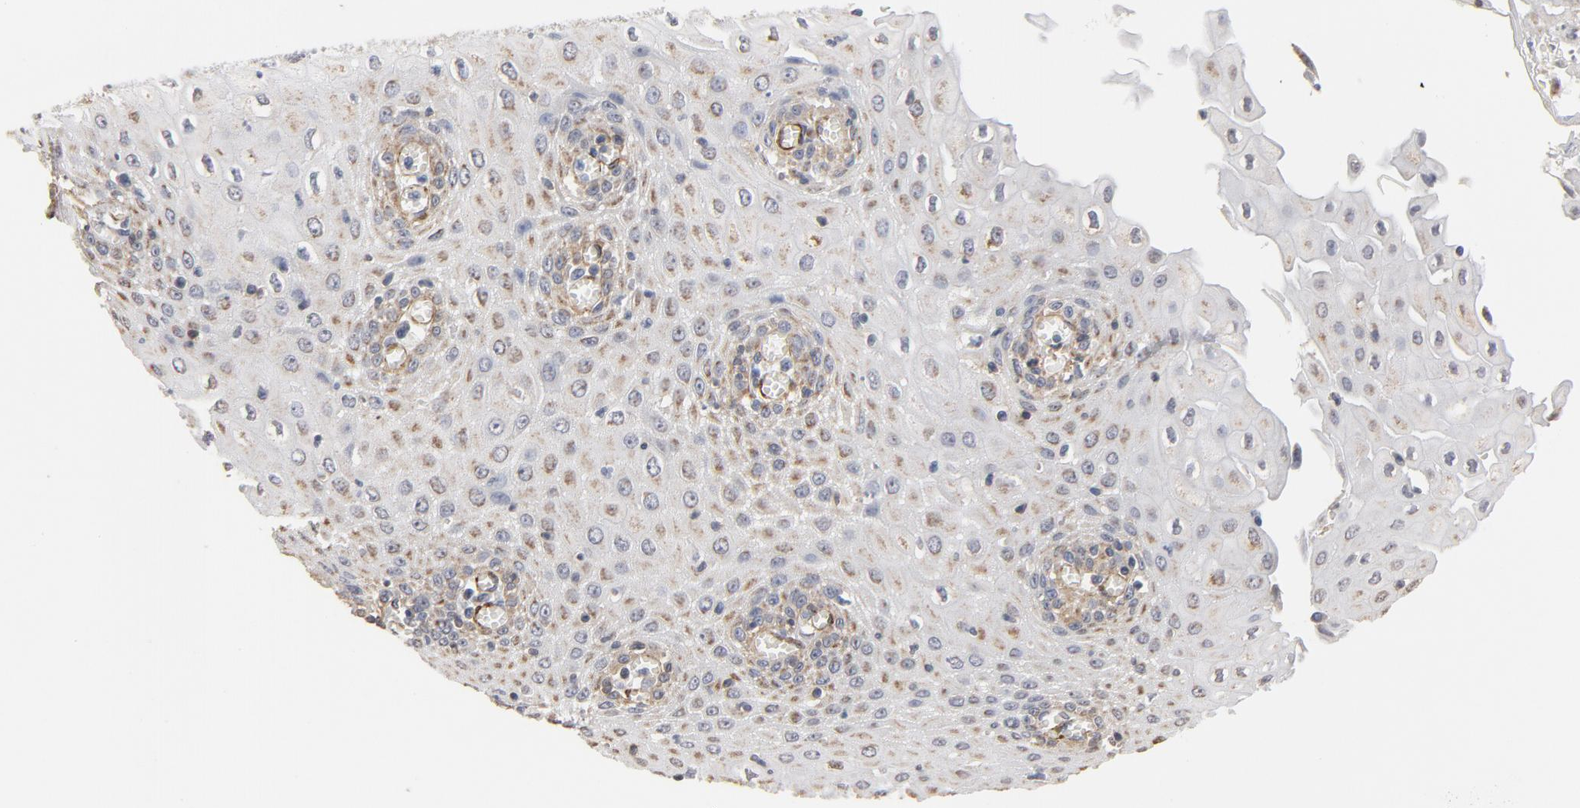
{"staining": {"intensity": "weak", "quantity": "25%-75%", "location": "cytoplasmic/membranous"}, "tissue": "esophagus", "cell_type": "Squamous epithelial cells", "image_type": "normal", "snomed": [{"axis": "morphology", "description": "Normal tissue, NOS"}, {"axis": "morphology", "description": "Squamous cell carcinoma, NOS"}, {"axis": "topography", "description": "Esophagus"}], "caption": "Human esophagus stained with a brown dye reveals weak cytoplasmic/membranous positive expression in approximately 25%-75% of squamous epithelial cells.", "gene": "GNG2", "patient": {"sex": "male", "age": 65}}